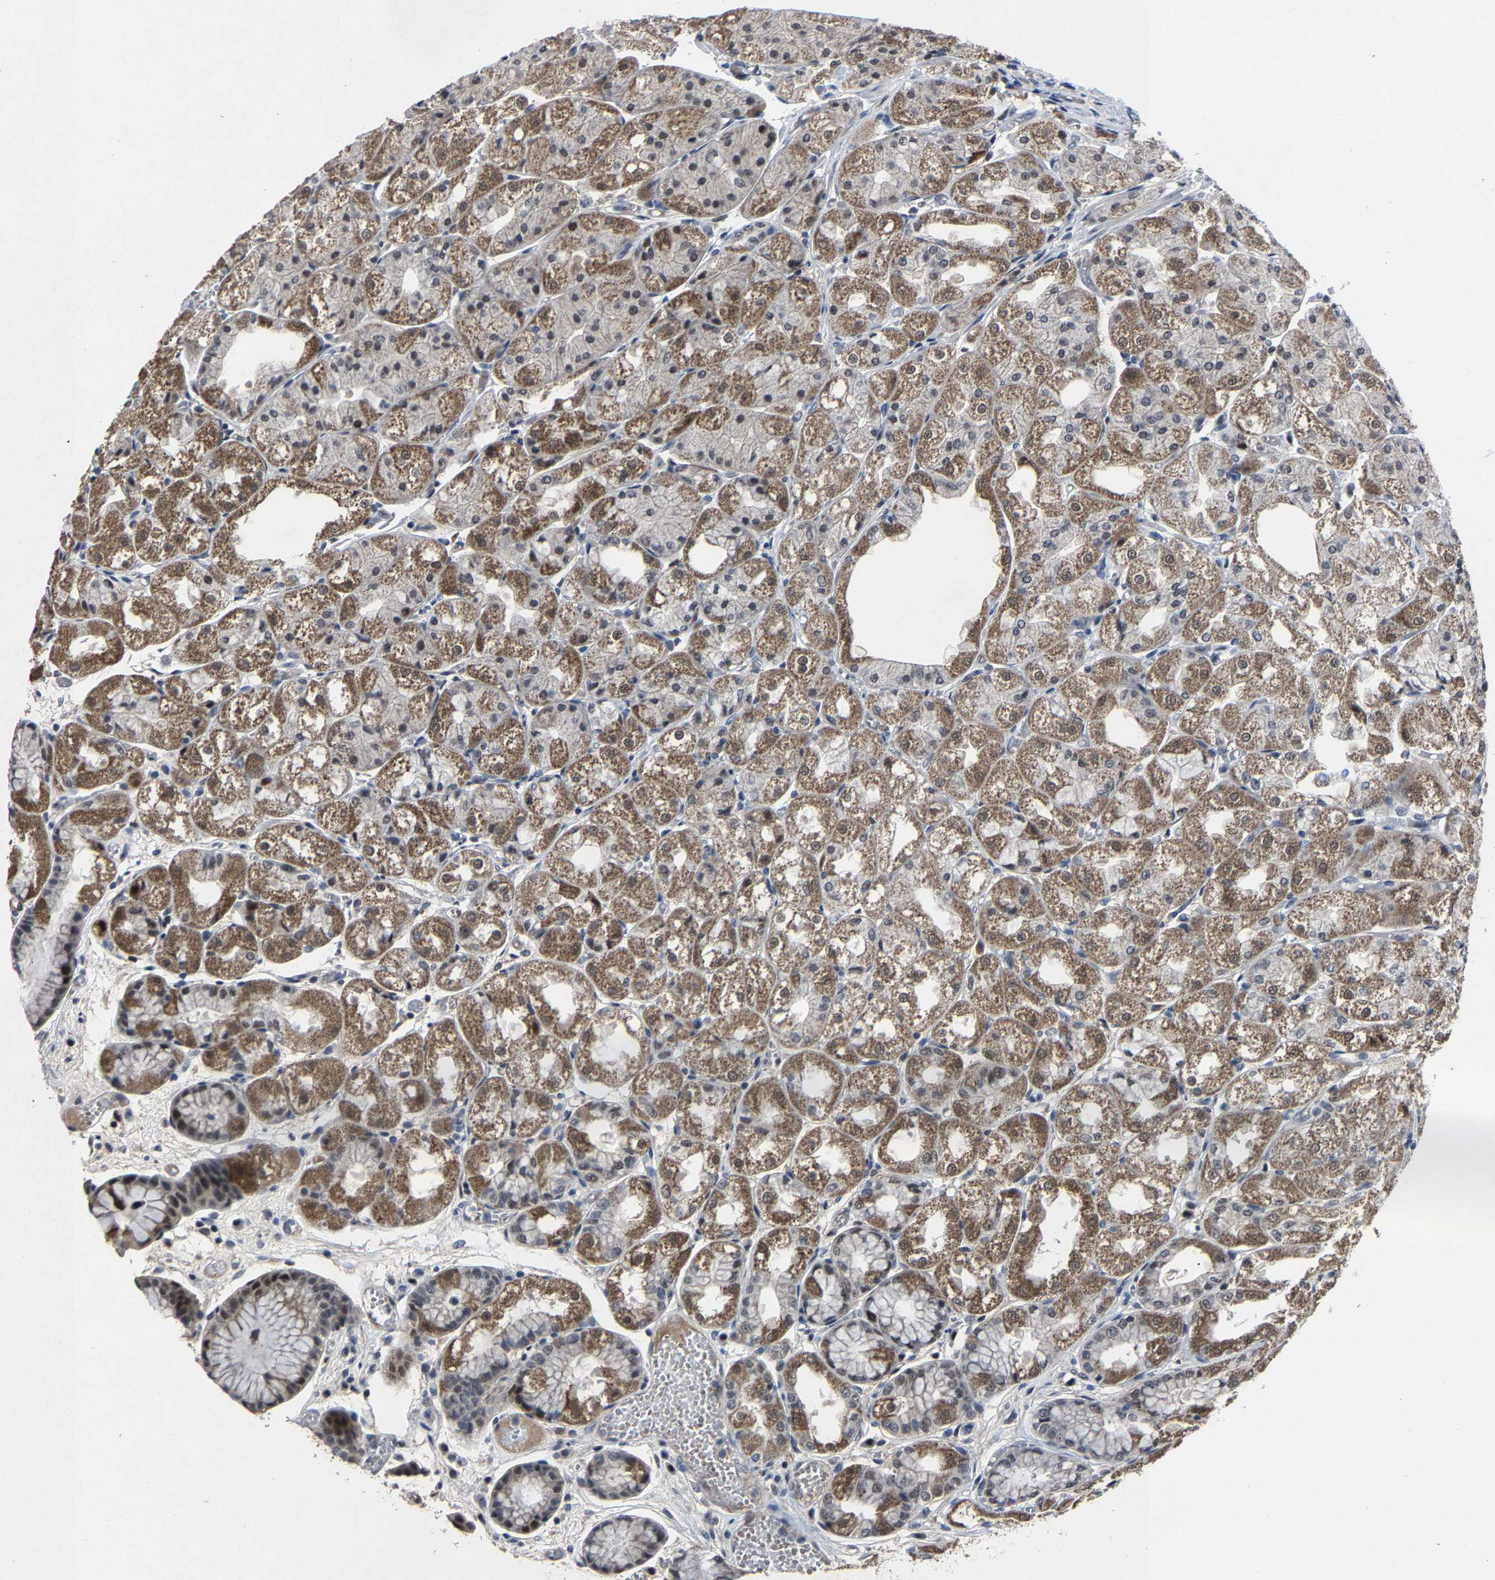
{"staining": {"intensity": "moderate", "quantity": "25%-75%", "location": "cytoplasmic/membranous,nuclear"}, "tissue": "stomach", "cell_type": "Glandular cells", "image_type": "normal", "snomed": [{"axis": "morphology", "description": "Normal tissue, NOS"}, {"axis": "topography", "description": "Stomach, upper"}], "caption": "A brown stain highlights moderate cytoplasmic/membranous,nuclear staining of a protein in glandular cells of benign human stomach. (DAB = brown stain, brightfield microscopy at high magnification).", "gene": "LSM8", "patient": {"sex": "male", "age": 72}}